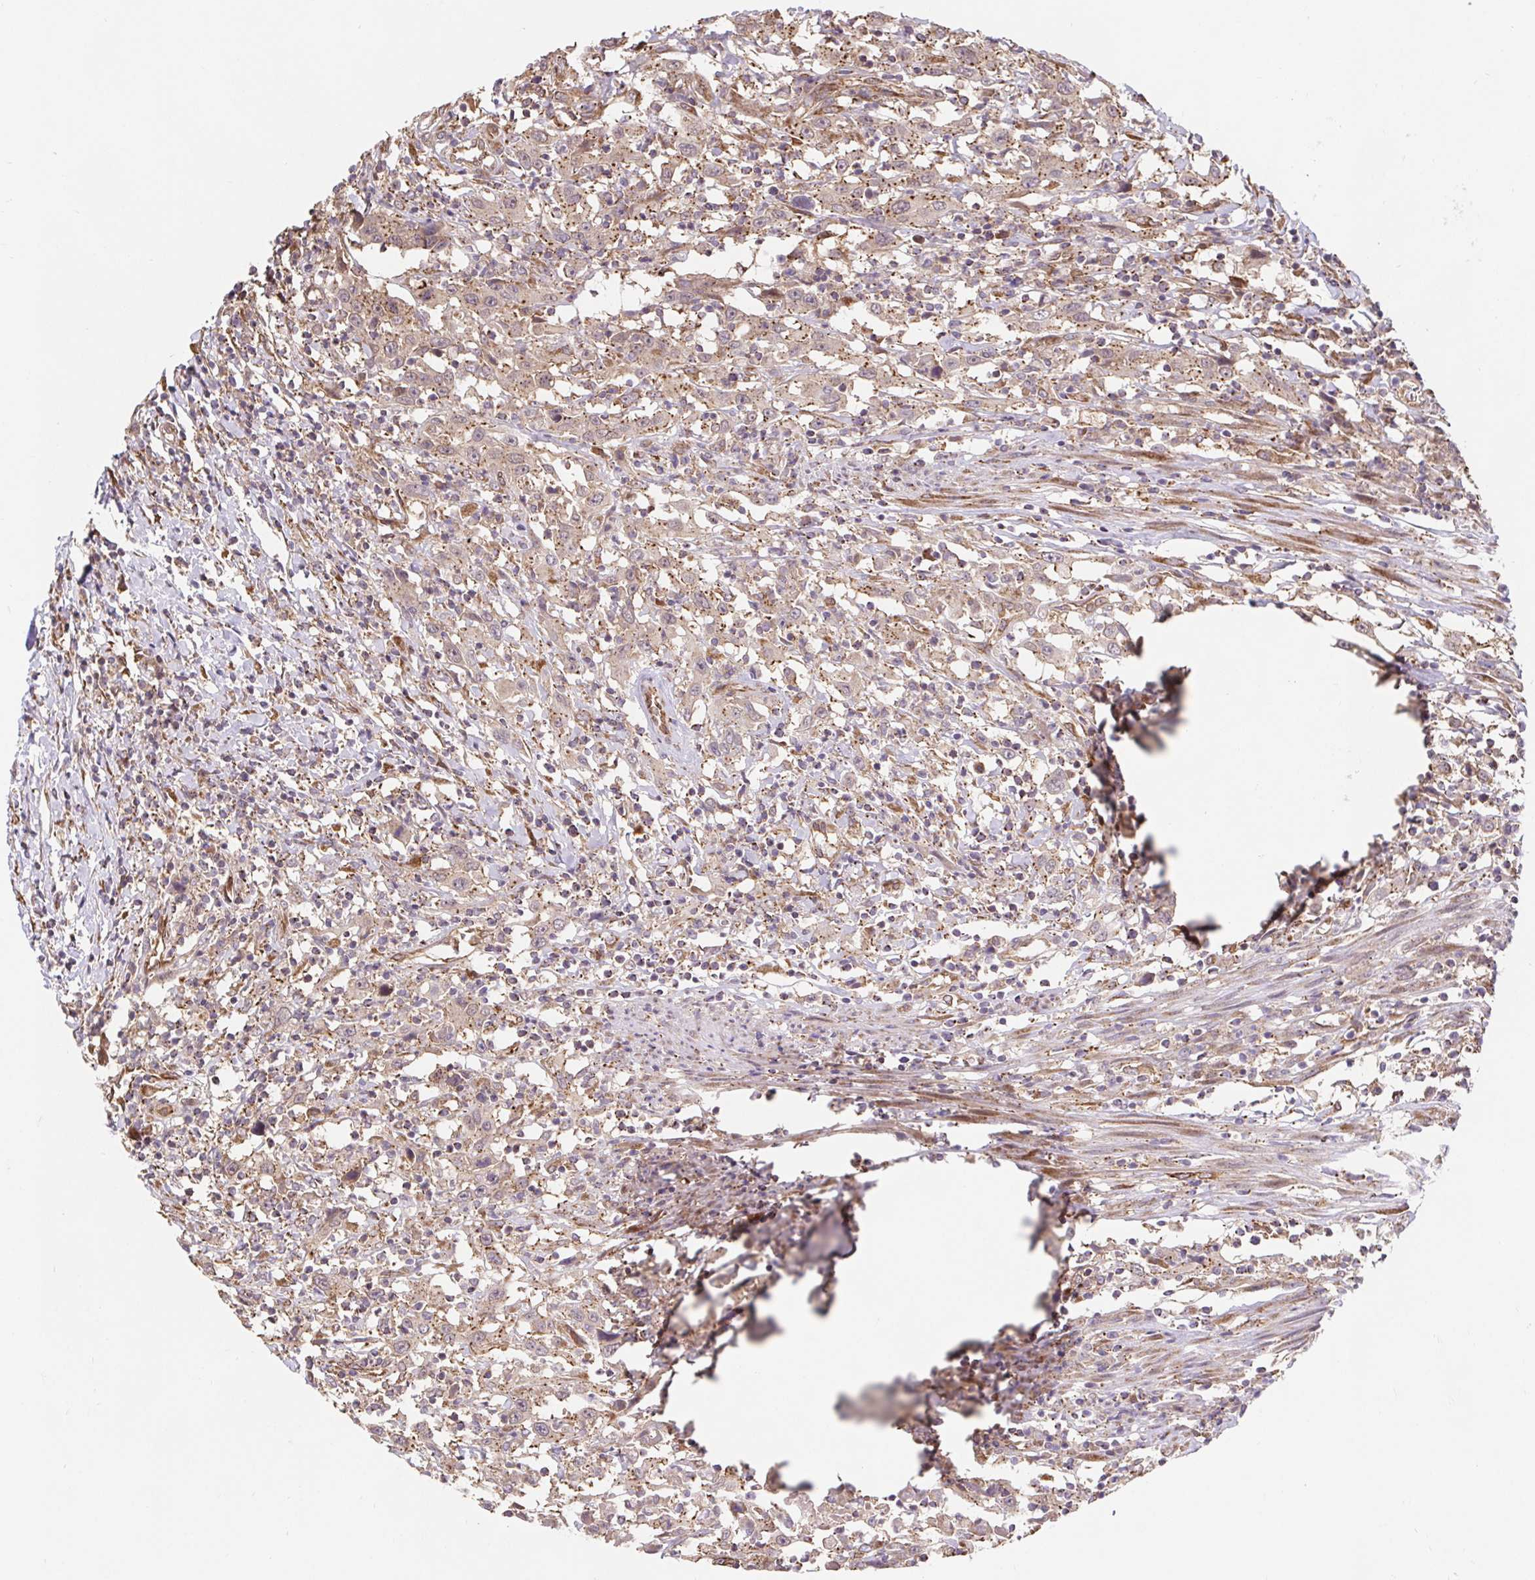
{"staining": {"intensity": "weak", "quantity": ">75%", "location": "cytoplasmic/membranous"}, "tissue": "urothelial cancer", "cell_type": "Tumor cells", "image_type": "cancer", "snomed": [{"axis": "morphology", "description": "Urothelial carcinoma, High grade"}, {"axis": "topography", "description": "Urinary bladder"}], "caption": "Immunohistochemical staining of human urothelial cancer exhibits low levels of weak cytoplasmic/membranous positivity in approximately >75% of tumor cells.", "gene": "LYPD5", "patient": {"sex": "male", "age": 61}}